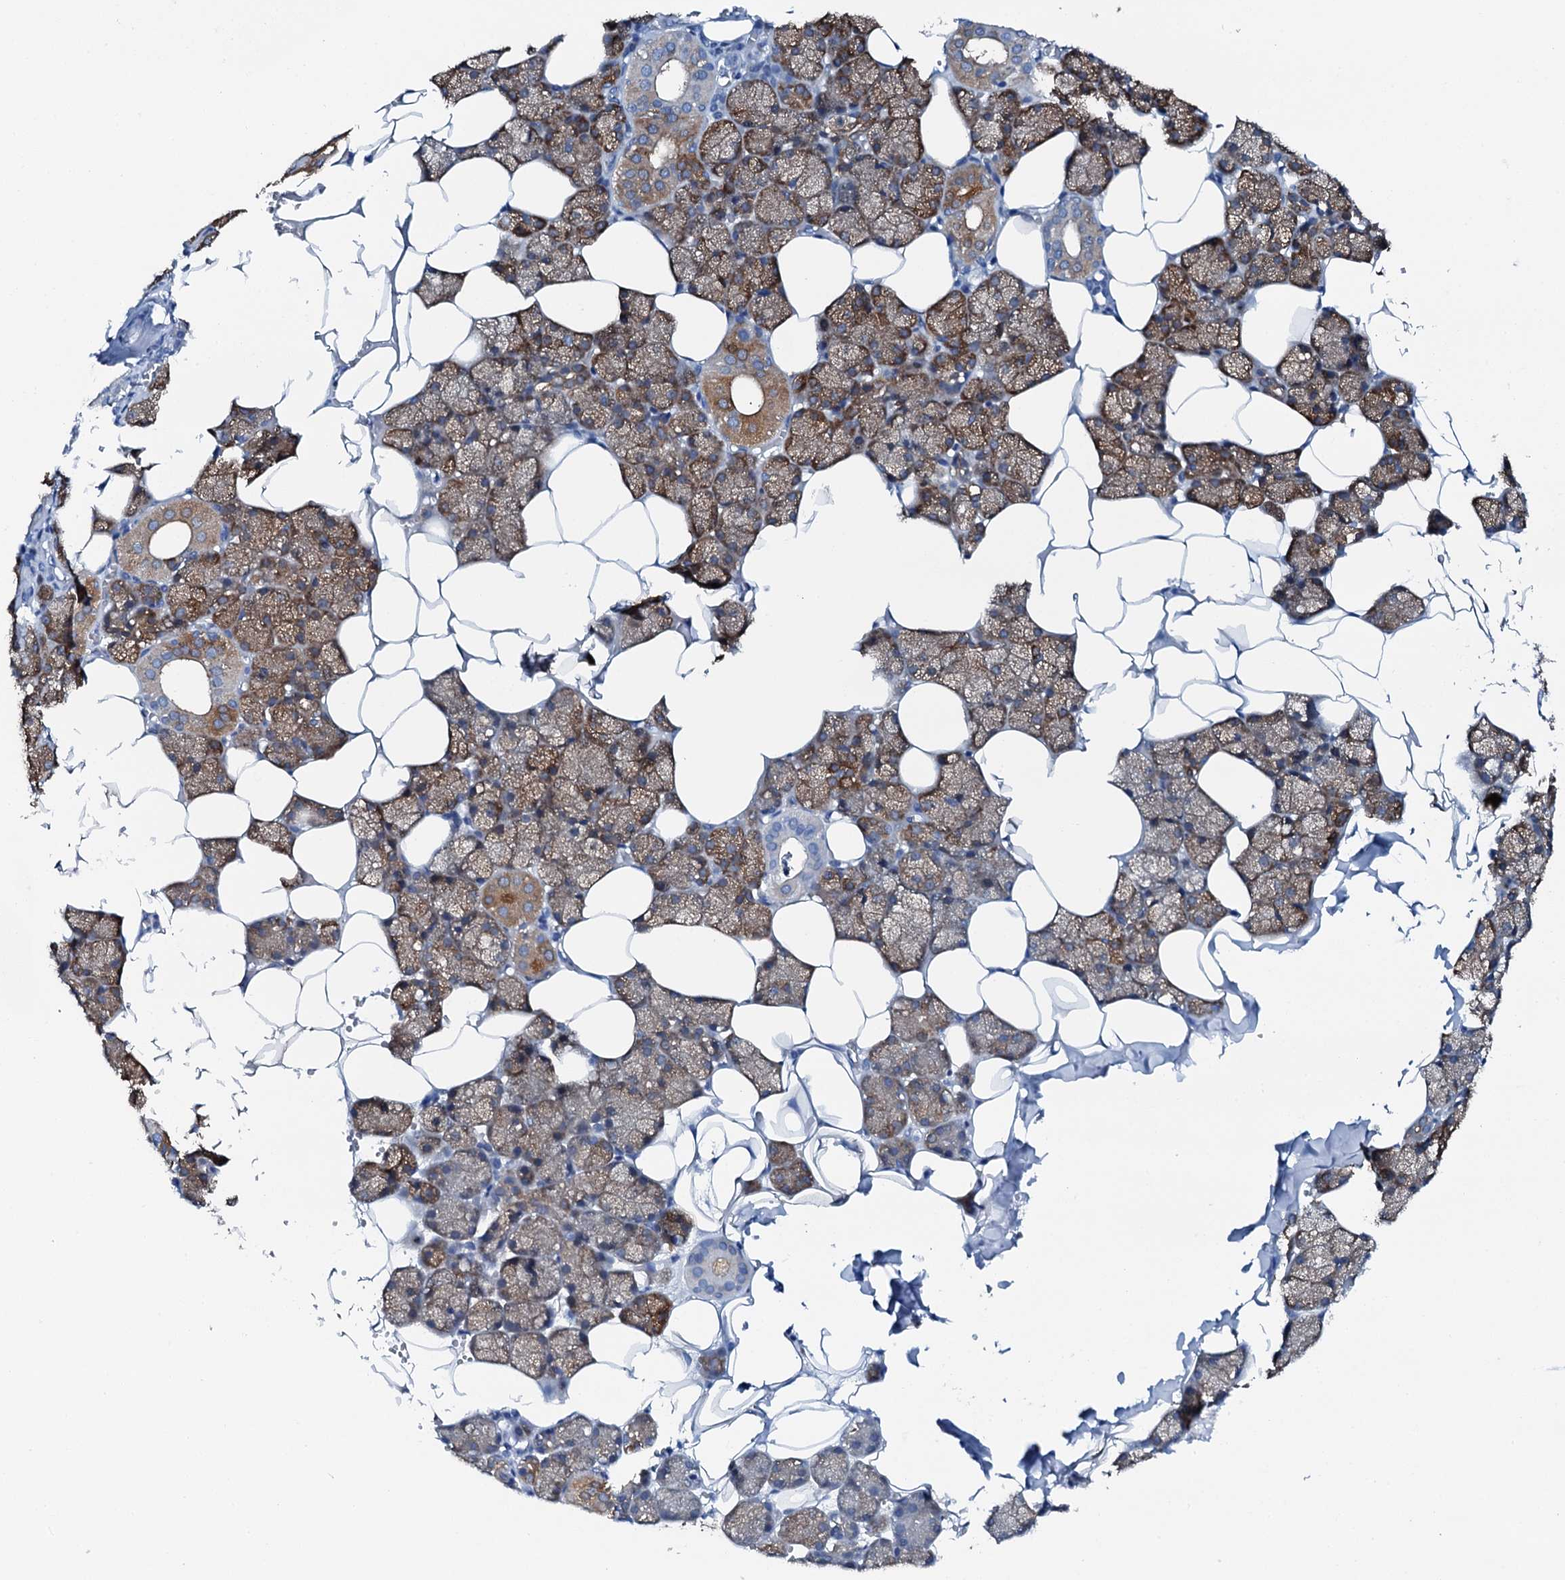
{"staining": {"intensity": "moderate", "quantity": "25%-75%", "location": "cytoplasmic/membranous"}, "tissue": "salivary gland", "cell_type": "Glandular cells", "image_type": "normal", "snomed": [{"axis": "morphology", "description": "Normal tissue, NOS"}, {"axis": "topography", "description": "Salivary gland"}], "caption": "Glandular cells demonstrate medium levels of moderate cytoplasmic/membranous expression in about 25%-75% of cells in normal human salivary gland.", "gene": "GFOD2", "patient": {"sex": "male", "age": 62}}